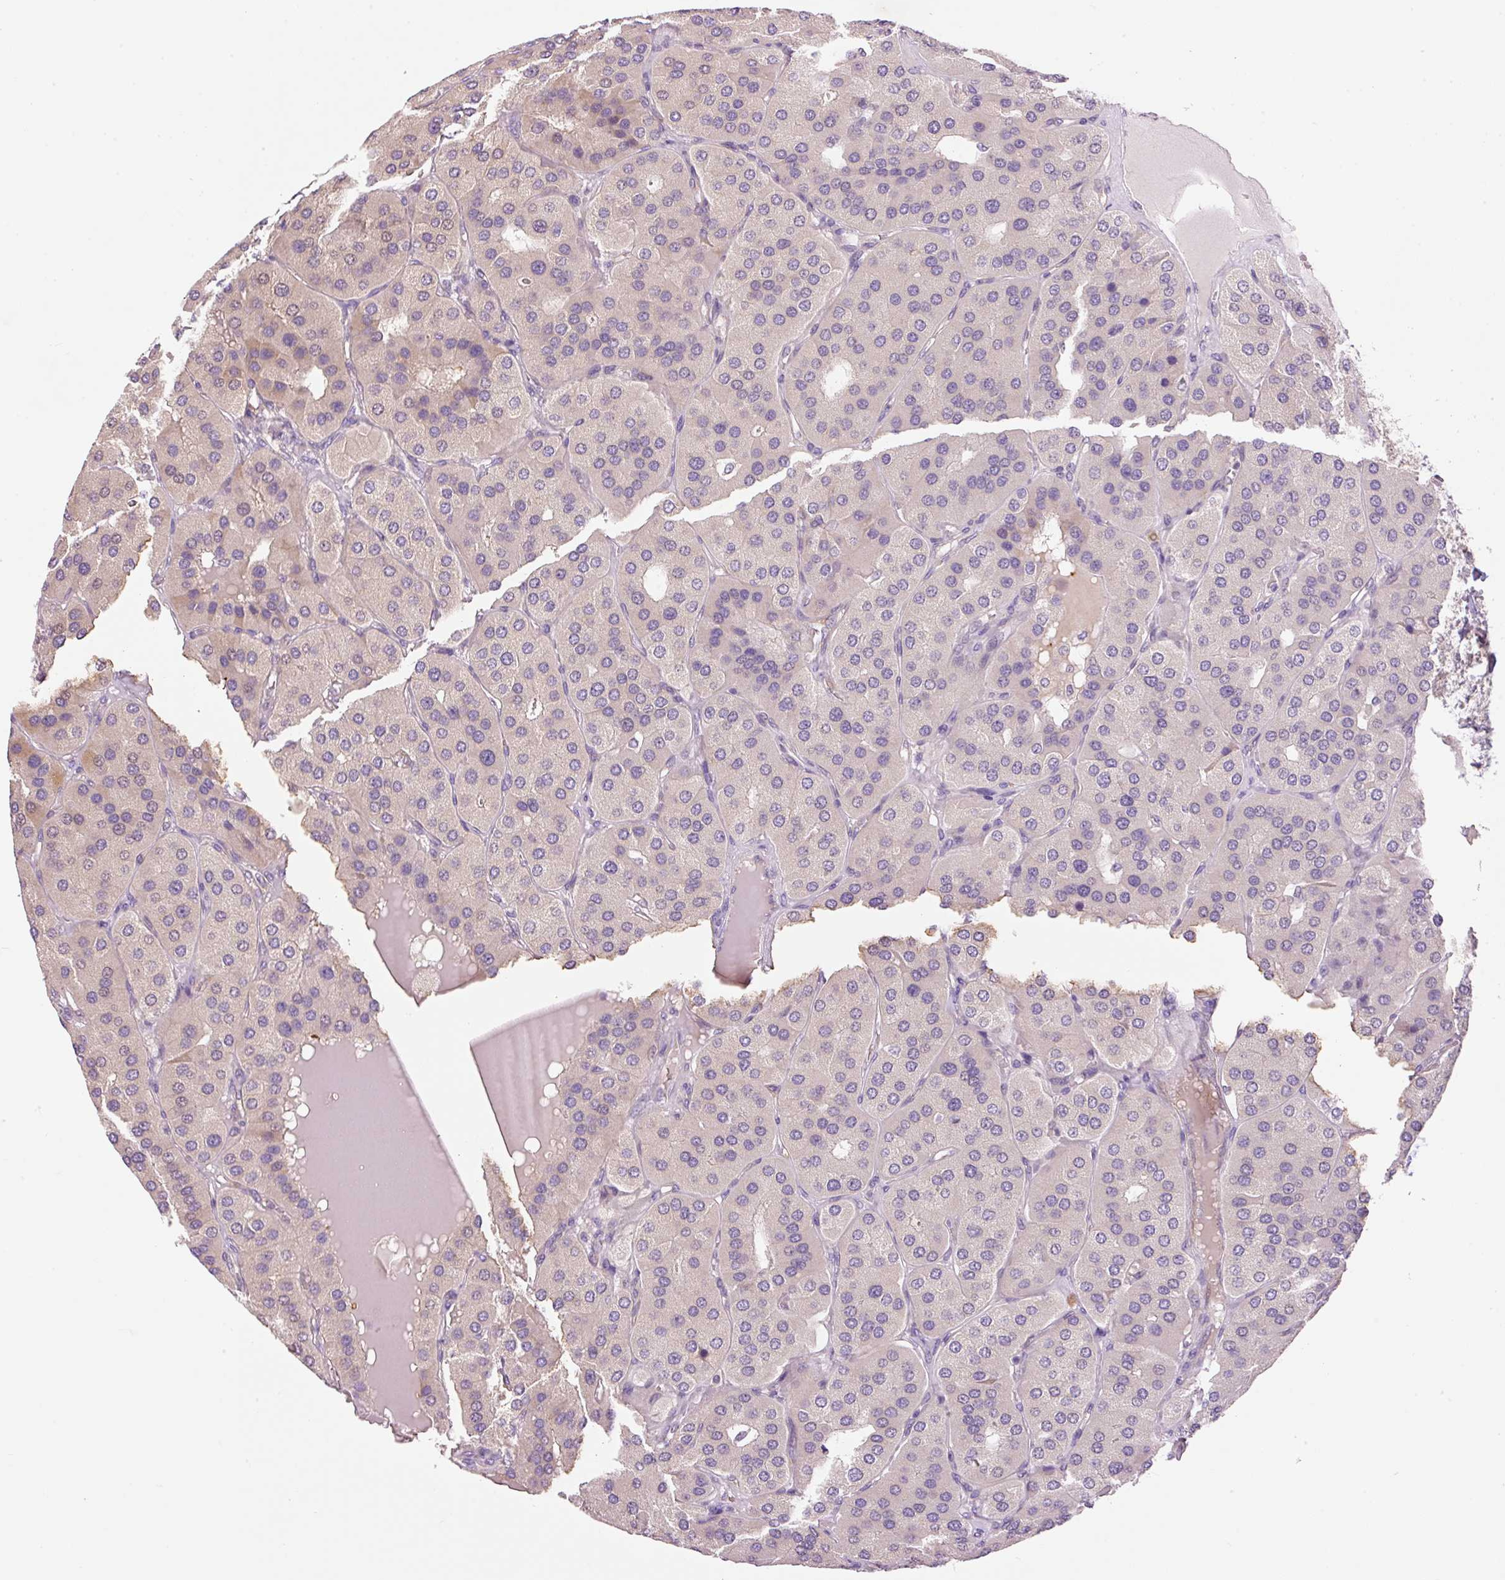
{"staining": {"intensity": "weak", "quantity": "<25%", "location": "cytoplasmic/membranous"}, "tissue": "parathyroid gland", "cell_type": "Glandular cells", "image_type": "normal", "snomed": [{"axis": "morphology", "description": "Normal tissue, NOS"}, {"axis": "morphology", "description": "Adenoma, NOS"}, {"axis": "topography", "description": "Parathyroid gland"}], "caption": "DAB (3,3'-diaminobenzidine) immunohistochemical staining of unremarkable parathyroid gland shows no significant positivity in glandular cells.", "gene": "PNPLA5", "patient": {"sex": "female", "age": 86}}